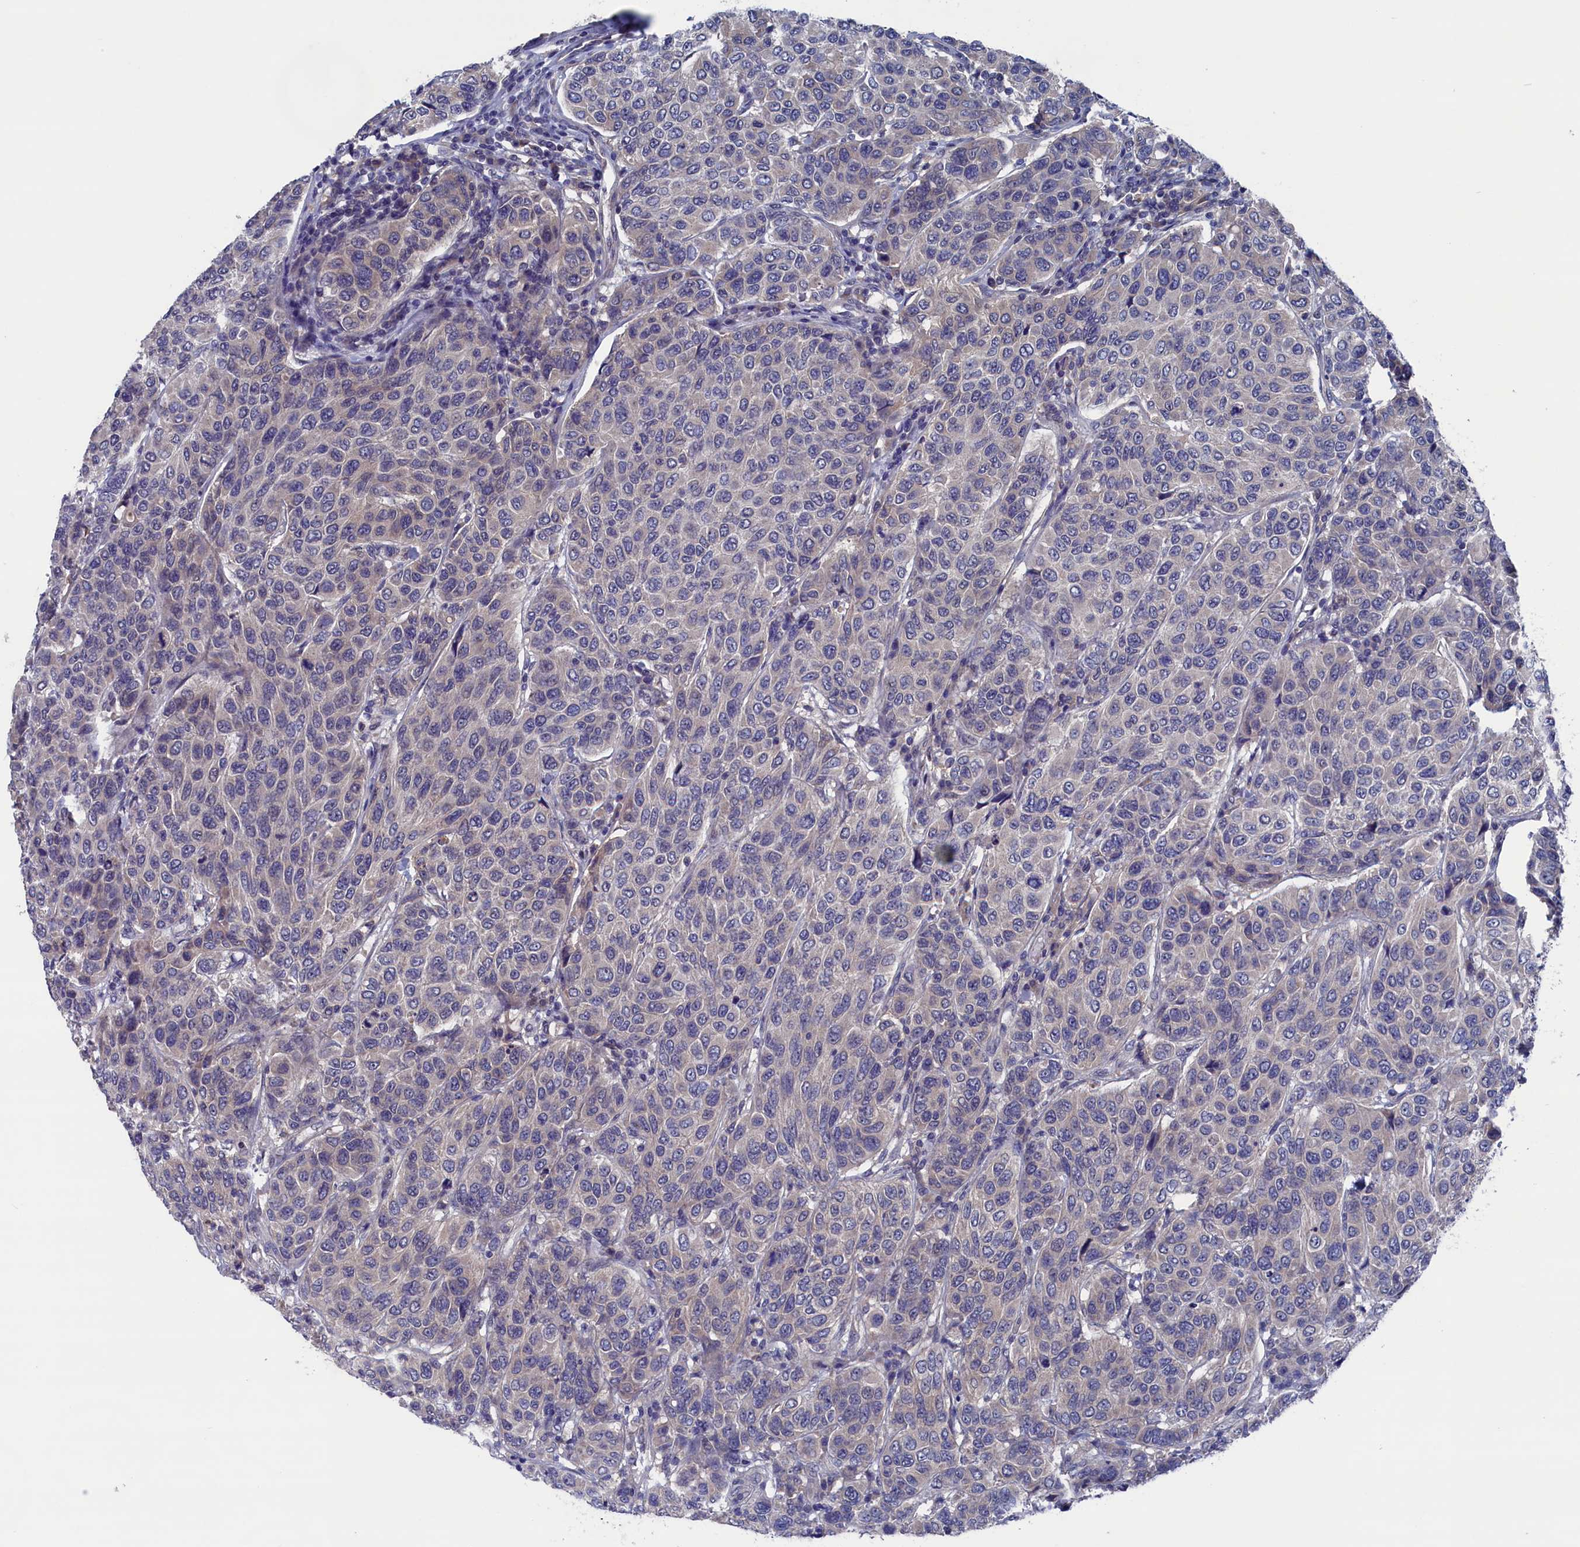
{"staining": {"intensity": "weak", "quantity": "<25%", "location": "cytoplasmic/membranous"}, "tissue": "breast cancer", "cell_type": "Tumor cells", "image_type": "cancer", "snomed": [{"axis": "morphology", "description": "Duct carcinoma"}, {"axis": "topography", "description": "Breast"}], "caption": "An IHC micrograph of breast intraductal carcinoma is shown. There is no staining in tumor cells of breast intraductal carcinoma.", "gene": "SPATA13", "patient": {"sex": "female", "age": 55}}